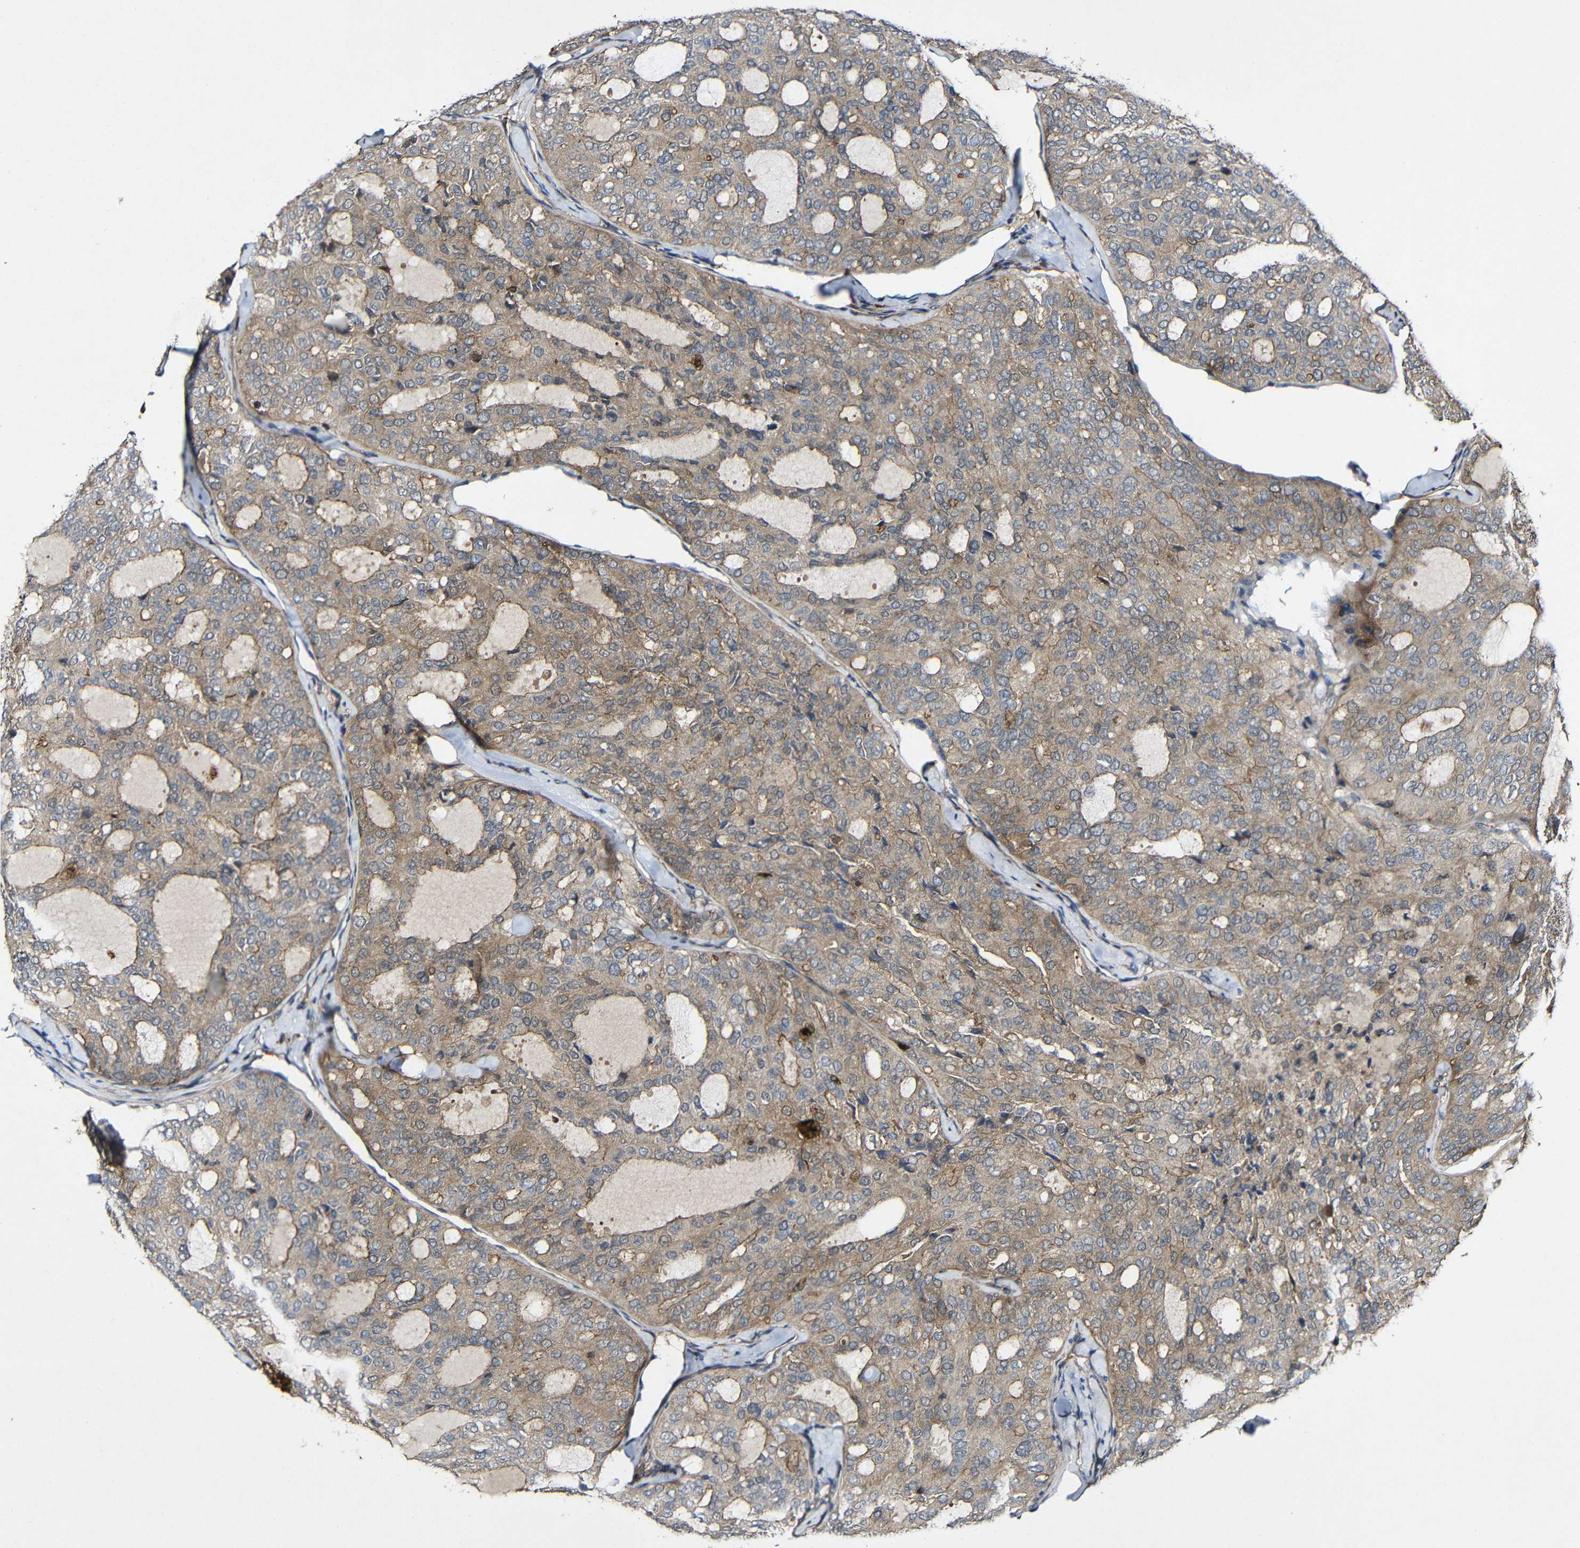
{"staining": {"intensity": "moderate", "quantity": ">75%", "location": "cytoplasmic/membranous"}, "tissue": "thyroid cancer", "cell_type": "Tumor cells", "image_type": "cancer", "snomed": [{"axis": "morphology", "description": "Follicular adenoma carcinoma, NOS"}, {"axis": "topography", "description": "Thyroid gland"}], "caption": "High-magnification brightfield microscopy of follicular adenoma carcinoma (thyroid) stained with DAB (brown) and counterstained with hematoxylin (blue). tumor cells exhibit moderate cytoplasmic/membranous staining is appreciated in about>75% of cells.", "gene": "GSDME", "patient": {"sex": "male", "age": 75}}